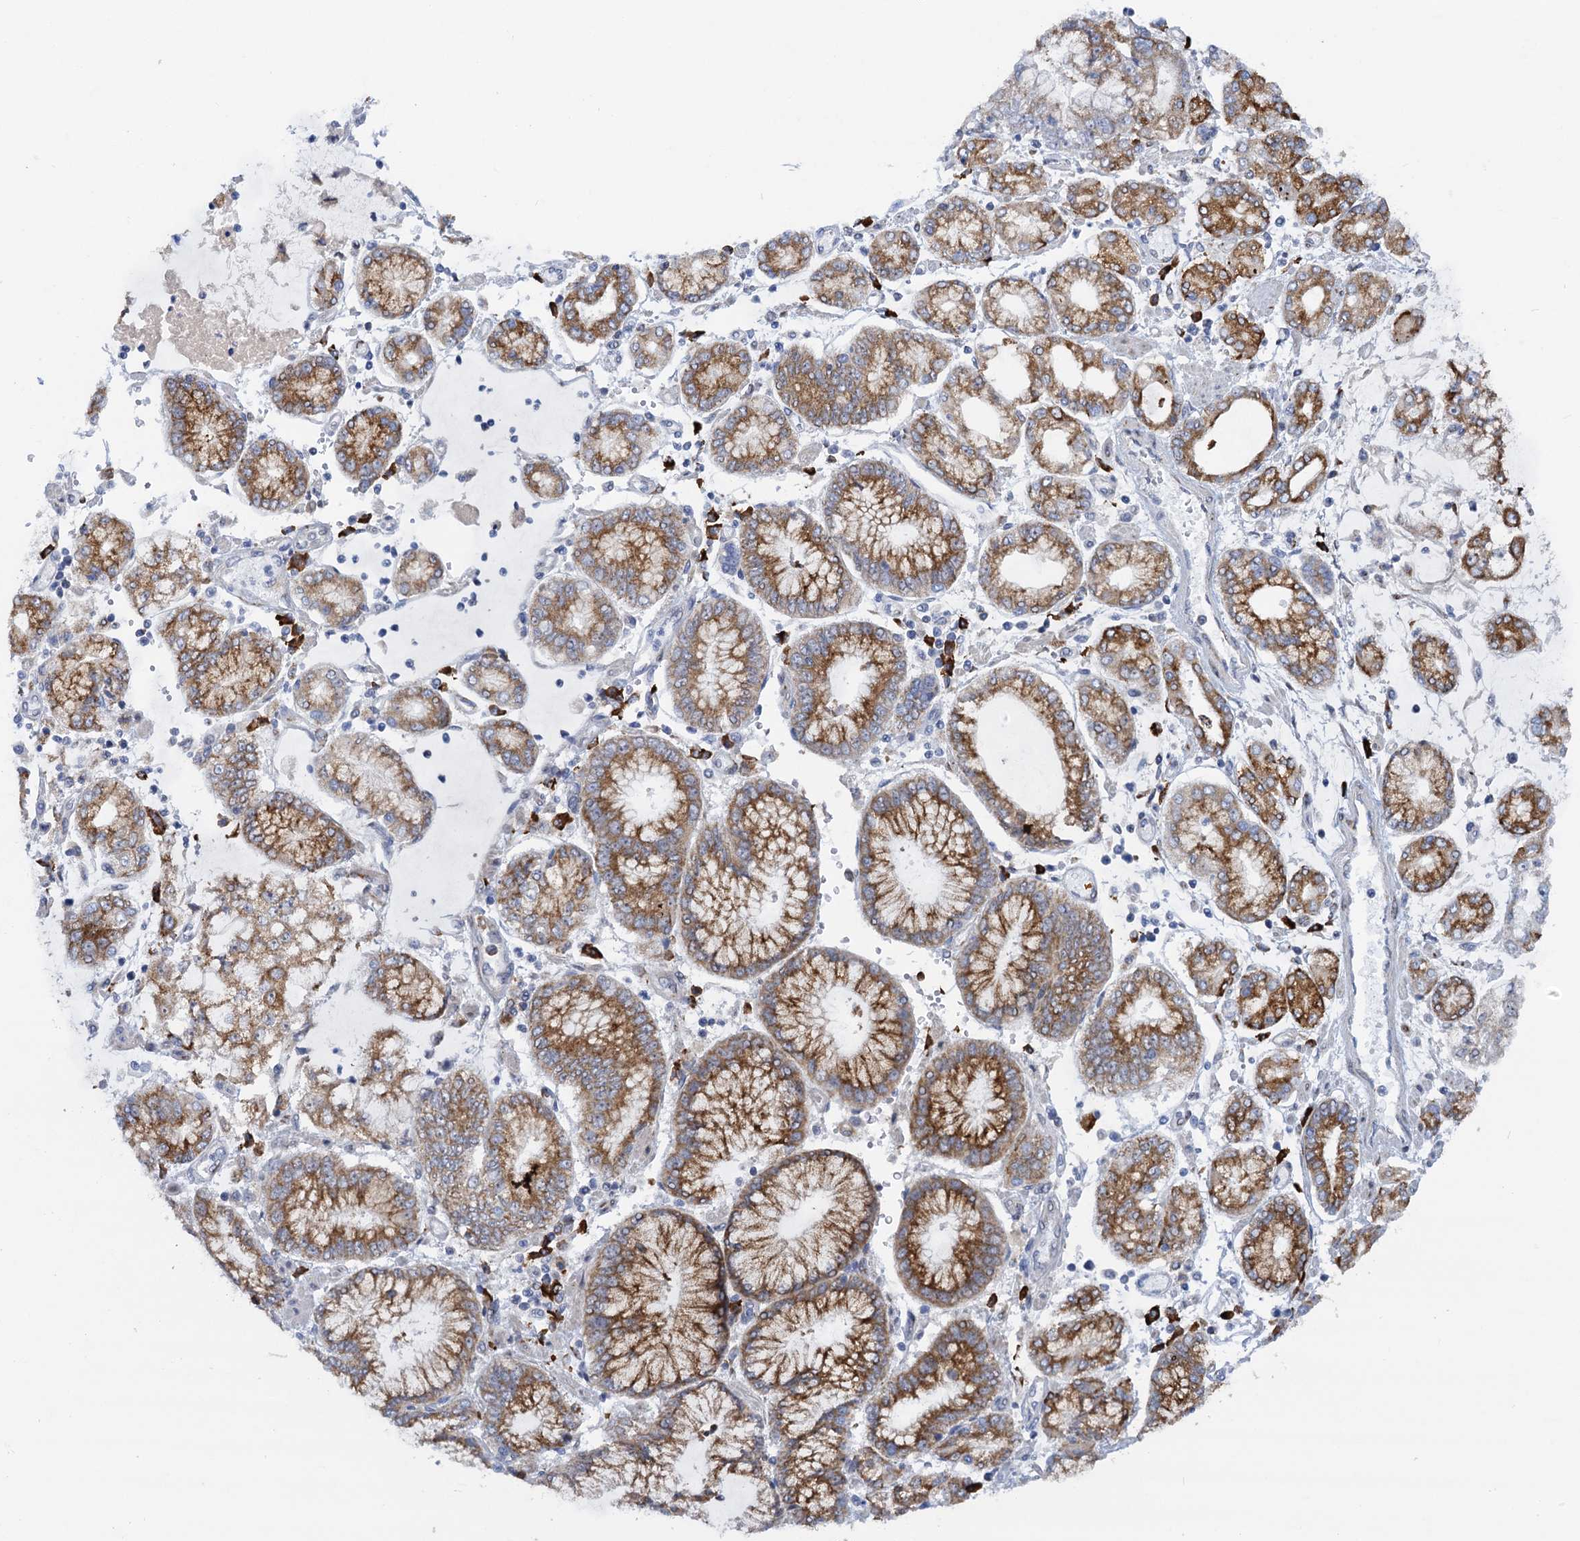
{"staining": {"intensity": "moderate", "quantity": ">75%", "location": "cytoplasmic/membranous"}, "tissue": "stomach cancer", "cell_type": "Tumor cells", "image_type": "cancer", "snomed": [{"axis": "morphology", "description": "Adenocarcinoma, NOS"}, {"axis": "topography", "description": "Stomach"}], "caption": "Stomach cancer (adenocarcinoma) stained with a protein marker exhibits moderate staining in tumor cells.", "gene": "QPCTL", "patient": {"sex": "male", "age": 76}}